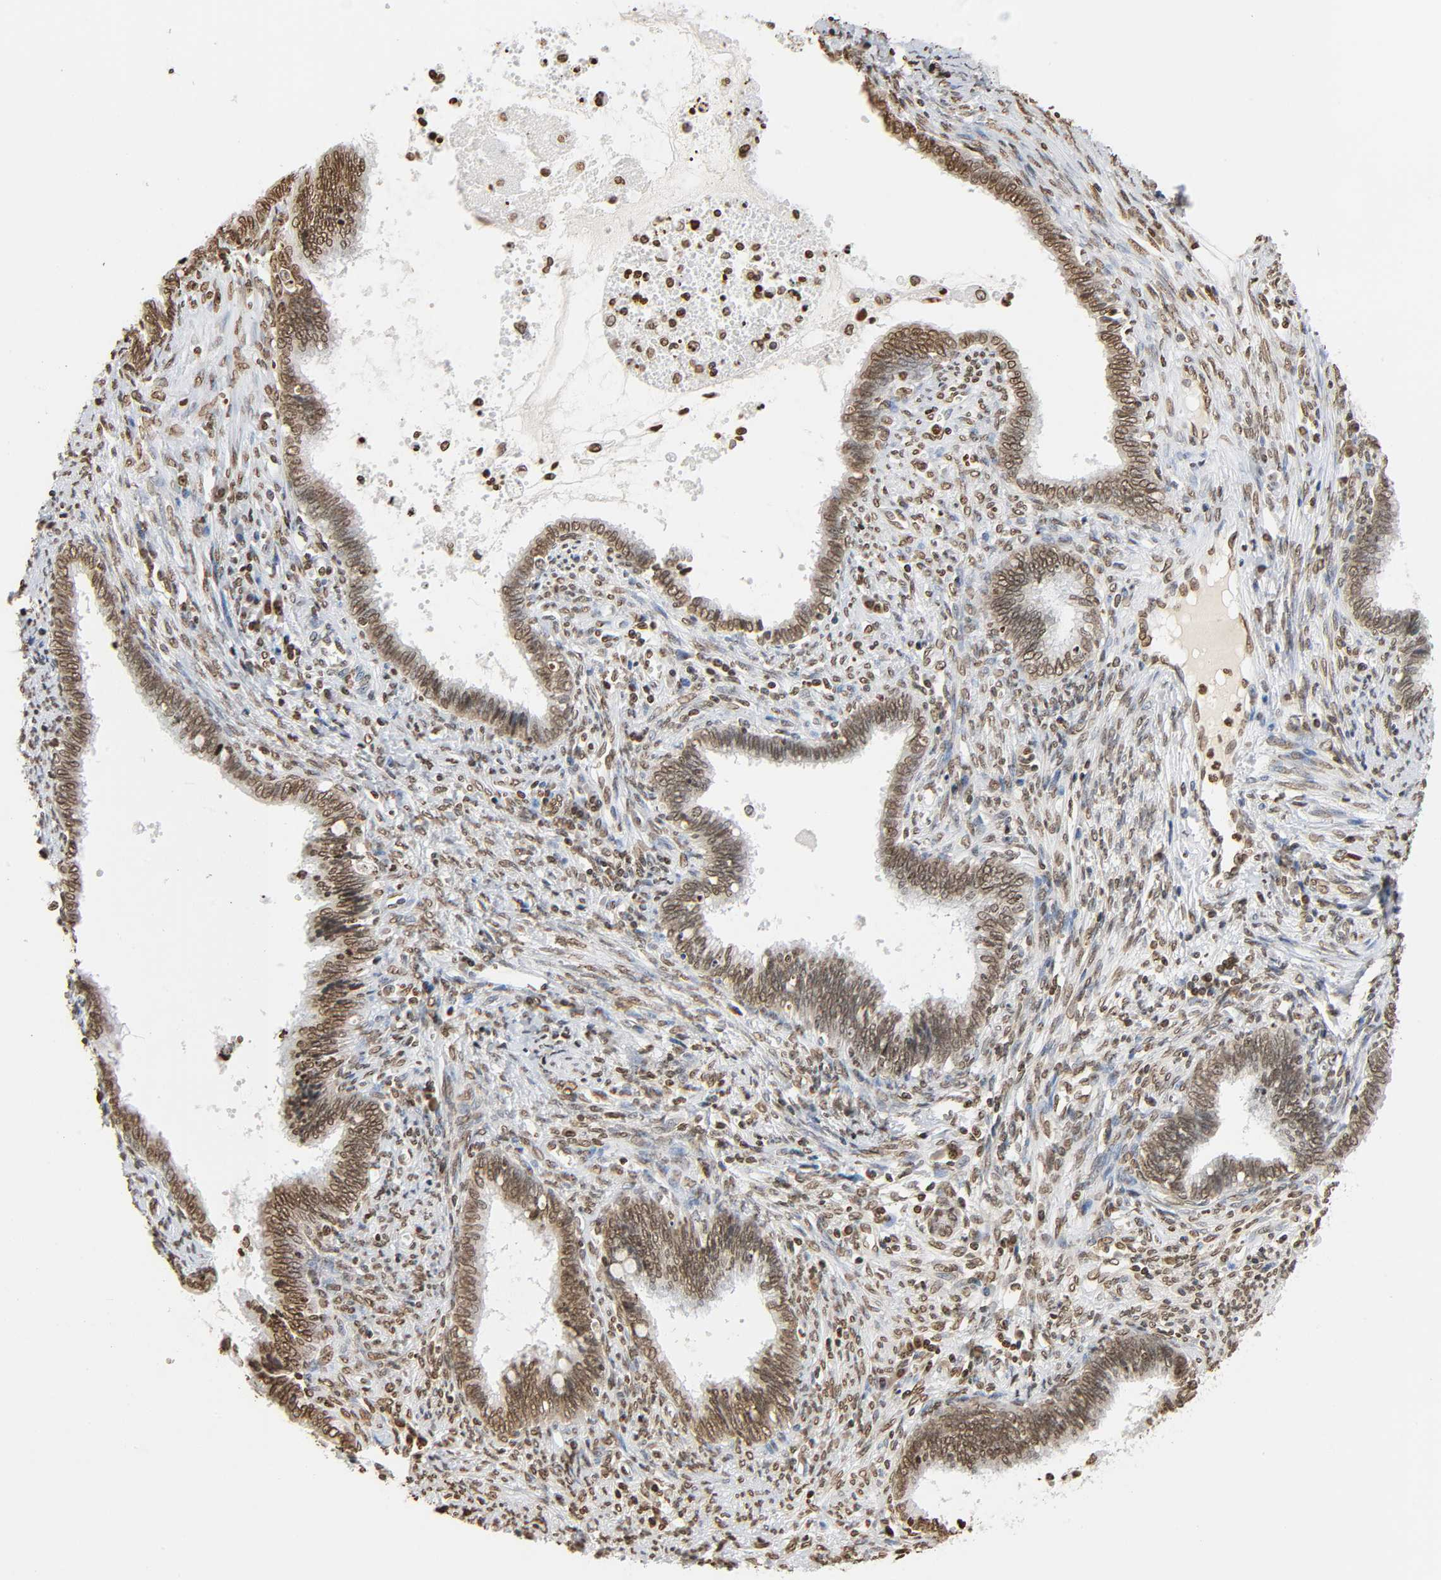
{"staining": {"intensity": "moderate", "quantity": ">75%", "location": "nuclear"}, "tissue": "cervical cancer", "cell_type": "Tumor cells", "image_type": "cancer", "snomed": [{"axis": "morphology", "description": "Adenocarcinoma, NOS"}, {"axis": "topography", "description": "Cervix"}], "caption": "Protein staining of cervical cancer tissue reveals moderate nuclear staining in about >75% of tumor cells.", "gene": "HOXA6", "patient": {"sex": "female", "age": 44}}